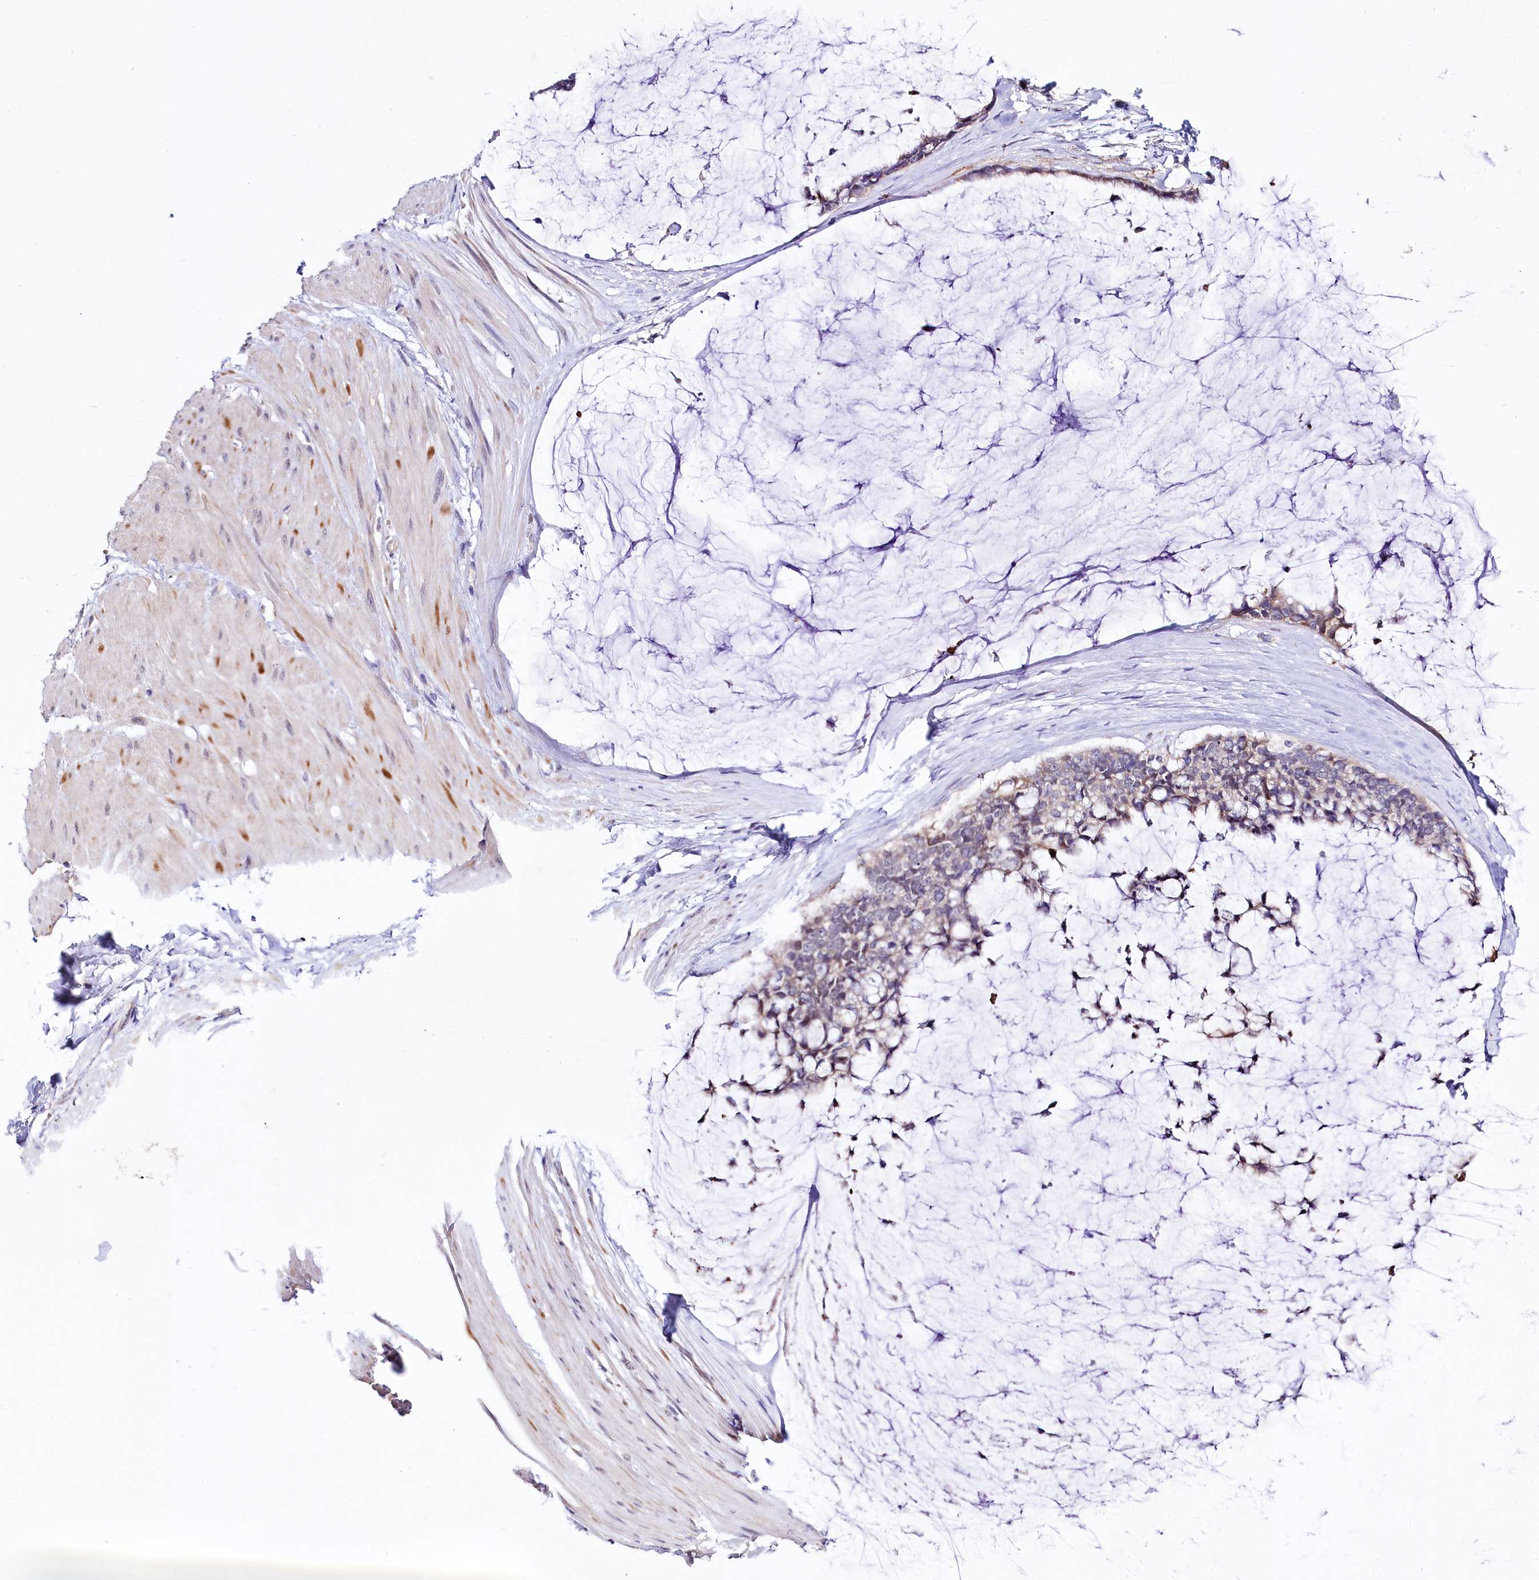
{"staining": {"intensity": "weak", "quantity": "25%-75%", "location": "cytoplasmic/membranous"}, "tissue": "ovarian cancer", "cell_type": "Tumor cells", "image_type": "cancer", "snomed": [{"axis": "morphology", "description": "Cystadenocarcinoma, mucinous, NOS"}, {"axis": "topography", "description": "Ovary"}], "caption": "Immunohistochemical staining of ovarian cancer reveals weak cytoplasmic/membranous protein positivity in approximately 25%-75% of tumor cells.", "gene": "CEP295", "patient": {"sex": "female", "age": 39}}